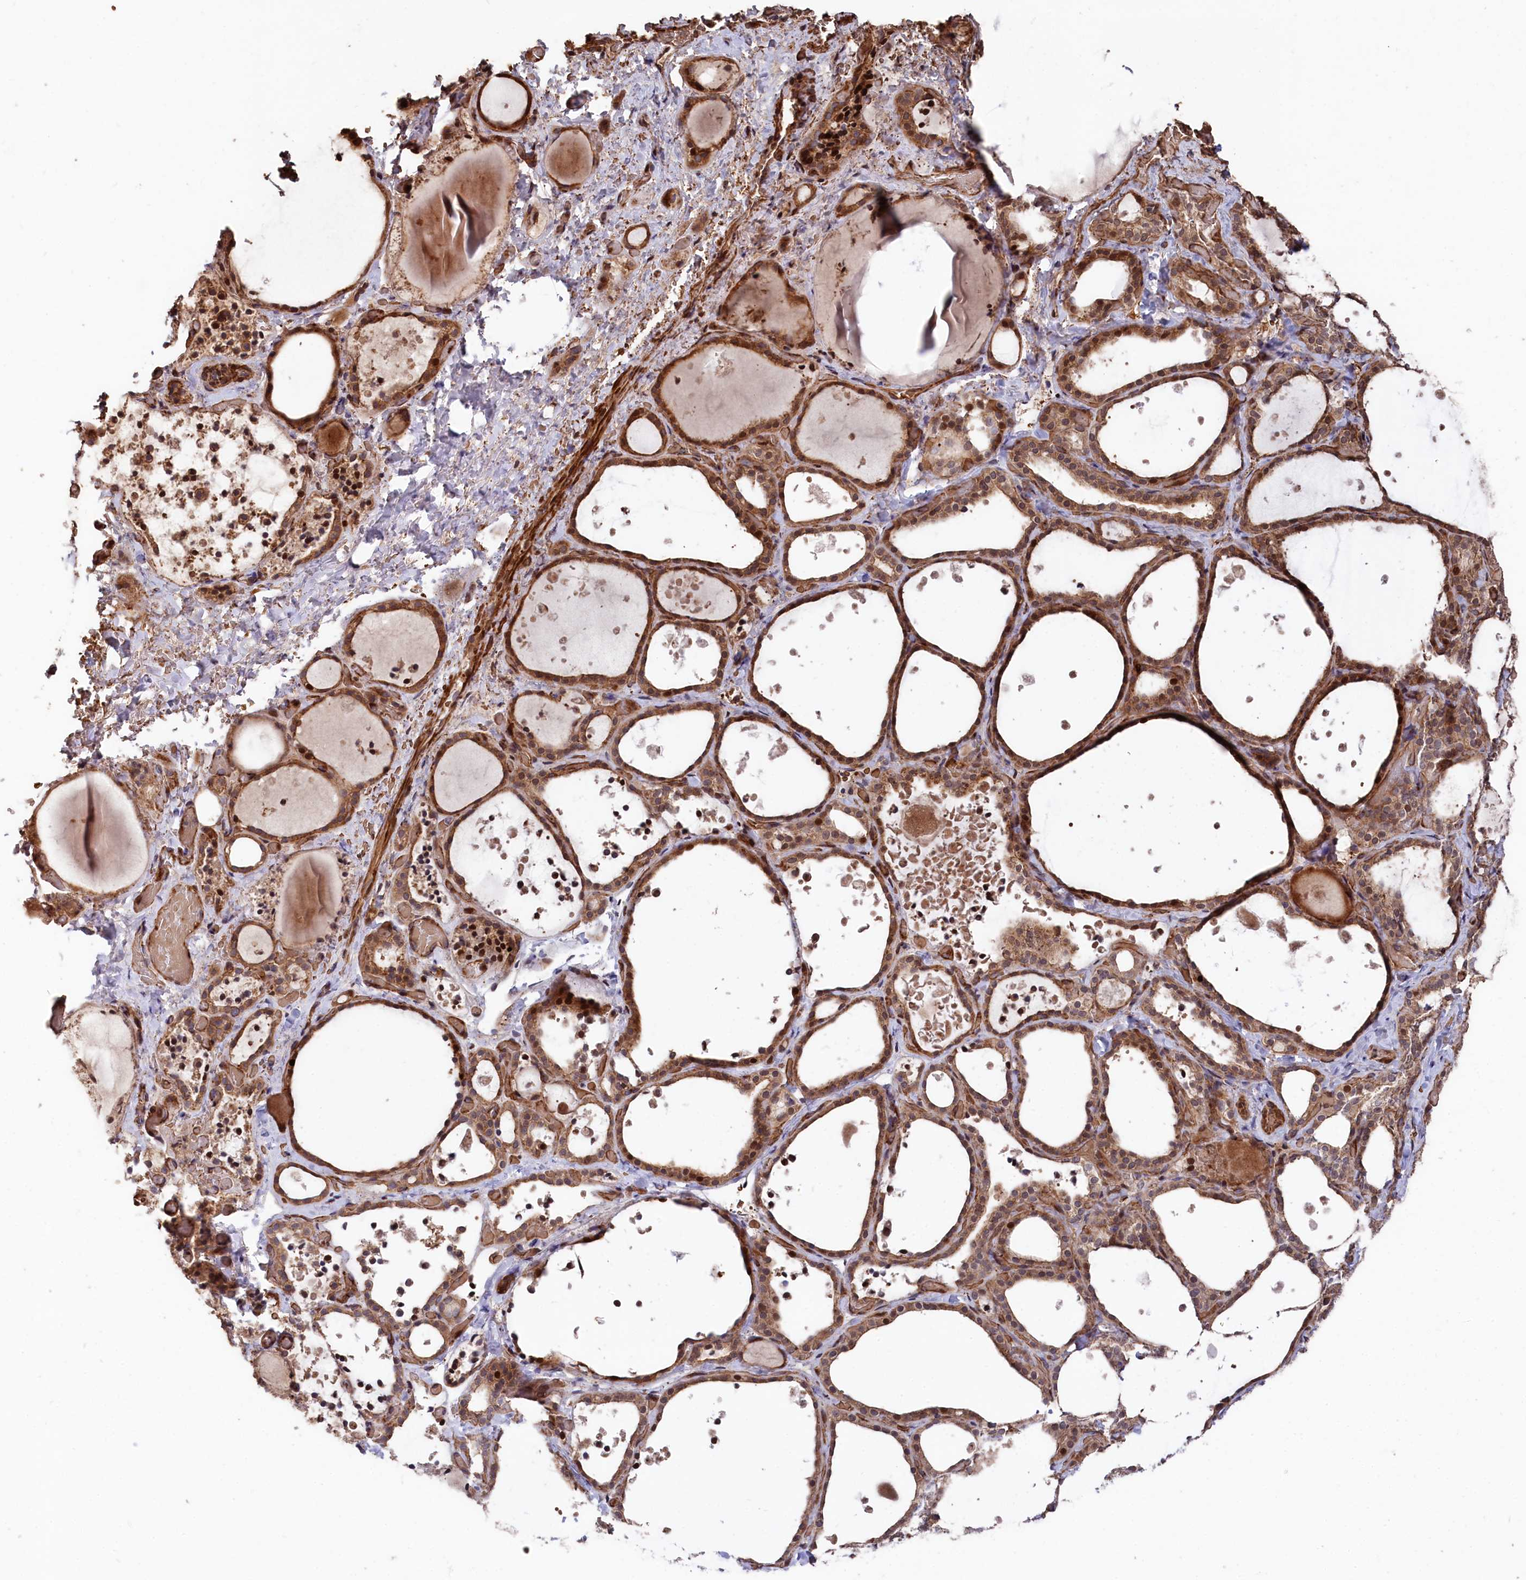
{"staining": {"intensity": "strong", "quantity": ">75%", "location": "cytoplasmic/membranous,nuclear"}, "tissue": "thyroid gland", "cell_type": "Glandular cells", "image_type": "normal", "snomed": [{"axis": "morphology", "description": "Normal tissue, NOS"}, {"axis": "topography", "description": "Thyroid gland"}], "caption": "Thyroid gland stained for a protein (brown) shows strong cytoplasmic/membranous,nuclear positive staining in approximately >75% of glandular cells.", "gene": "TNKS1BP1", "patient": {"sex": "female", "age": 44}}